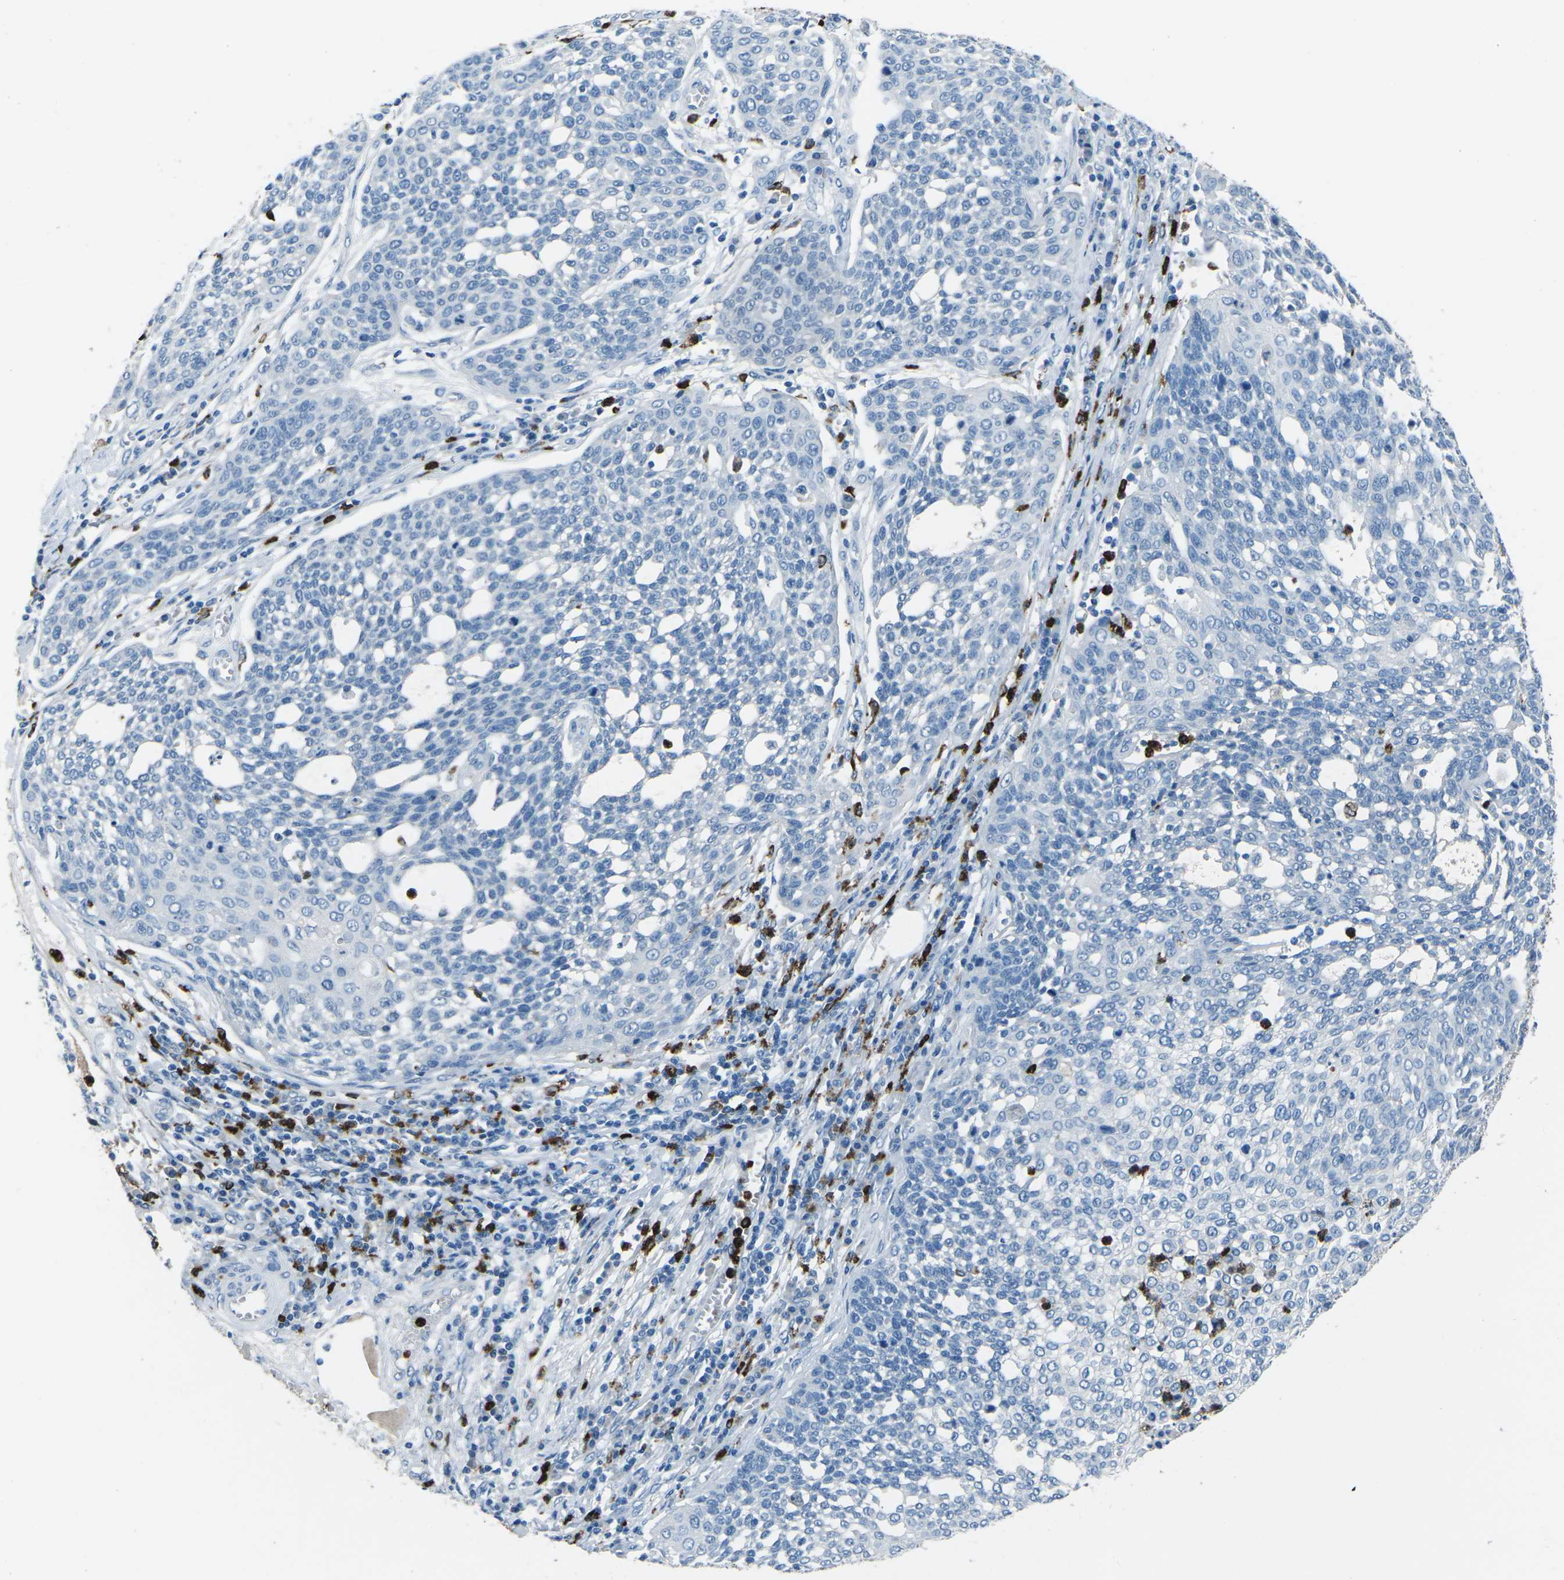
{"staining": {"intensity": "negative", "quantity": "none", "location": "none"}, "tissue": "cervical cancer", "cell_type": "Tumor cells", "image_type": "cancer", "snomed": [{"axis": "morphology", "description": "Squamous cell carcinoma, NOS"}, {"axis": "topography", "description": "Cervix"}], "caption": "Tumor cells are negative for protein expression in human cervical squamous cell carcinoma.", "gene": "FCN1", "patient": {"sex": "female", "age": 34}}